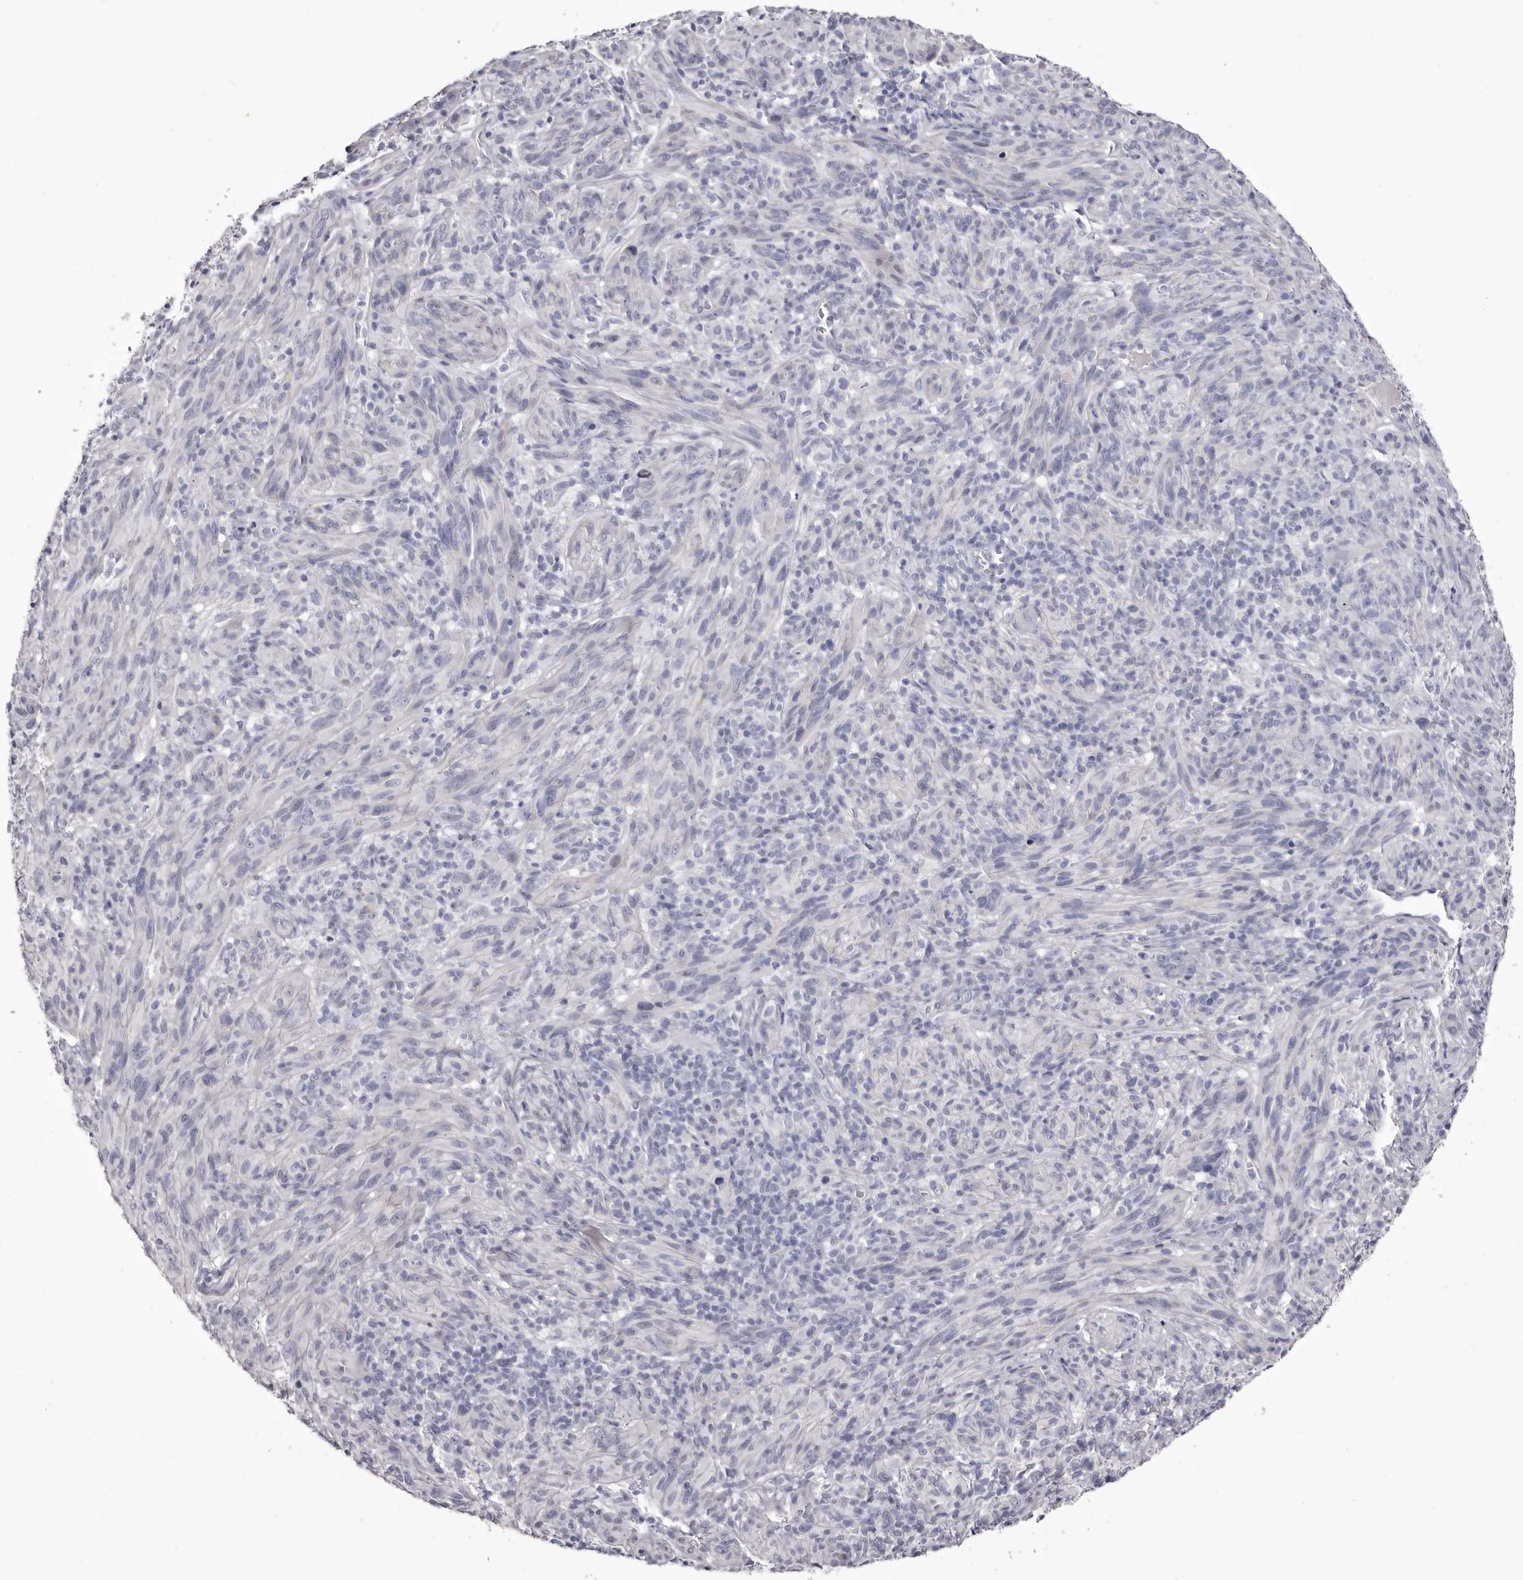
{"staining": {"intensity": "negative", "quantity": "none", "location": "none"}, "tissue": "melanoma", "cell_type": "Tumor cells", "image_type": "cancer", "snomed": [{"axis": "morphology", "description": "Malignant melanoma, NOS"}, {"axis": "topography", "description": "Skin of head"}], "caption": "High power microscopy histopathology image of an immunohistochemistry photomicrograph of malignant melanoma, revealing no significant expression in tumor cells. Nuclei are stained in blue.", "gene": "CA6", "patient": {"sex": "male", "age": 96}}